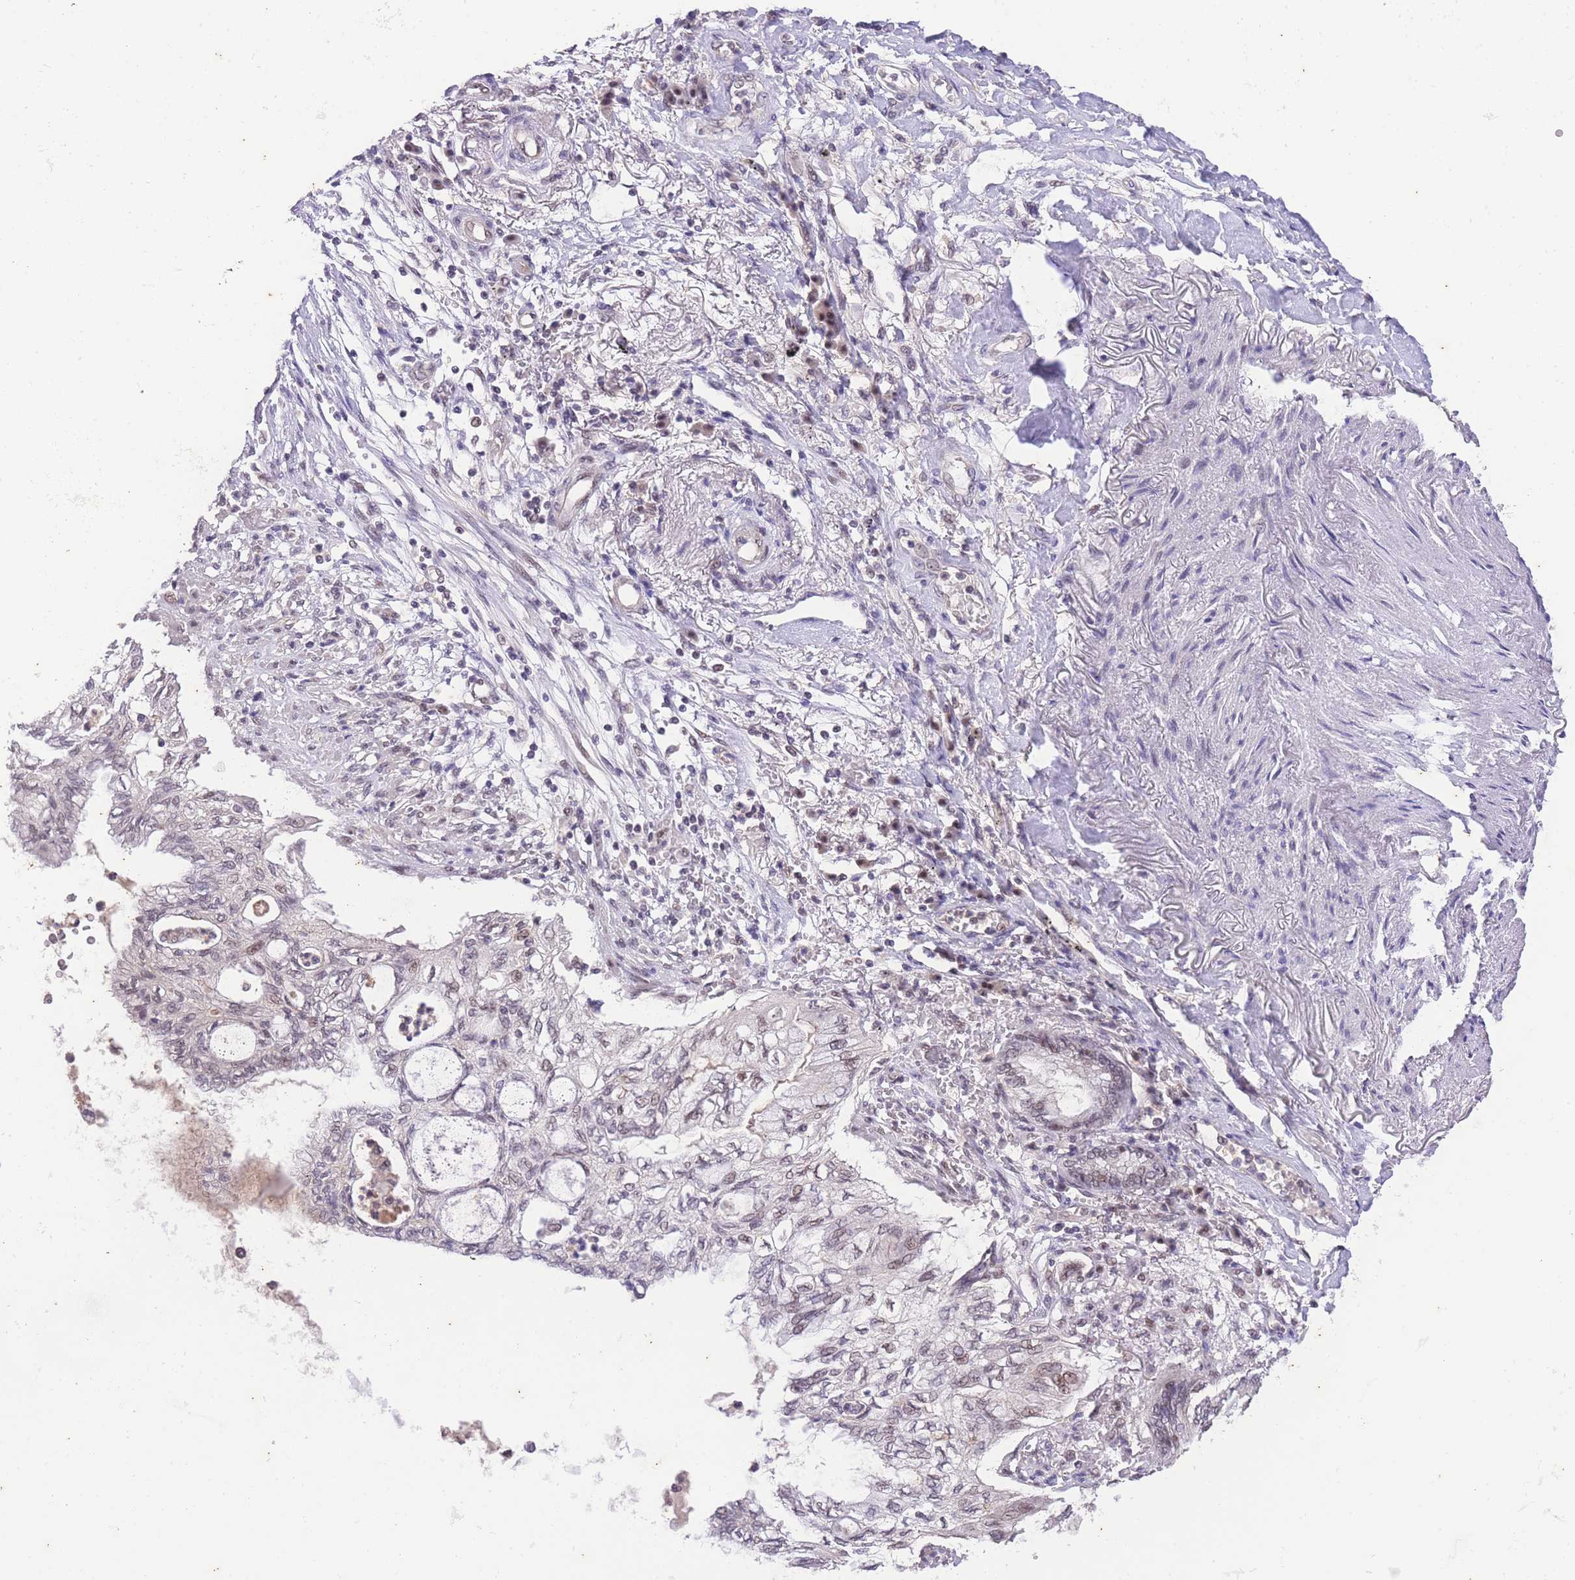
{"staining": {"intensity": "weak", "quantity": "<25%", "location": "nuclear"}, "tissue": "lung cancer", "cell_type": "Tumor cells", "image_type": "cancer", "snomed": [{"axis": "morphology", "description": "Adenocarcinoma, NOS"}, {"axis": "topography", "description": "Lung"}], "caption": "The micrograph displays no significant expression in tumor cells of lung adenocarcinoma.", "gene": "SLC35F2", "patient": {"sex": "female", "age": 70}}